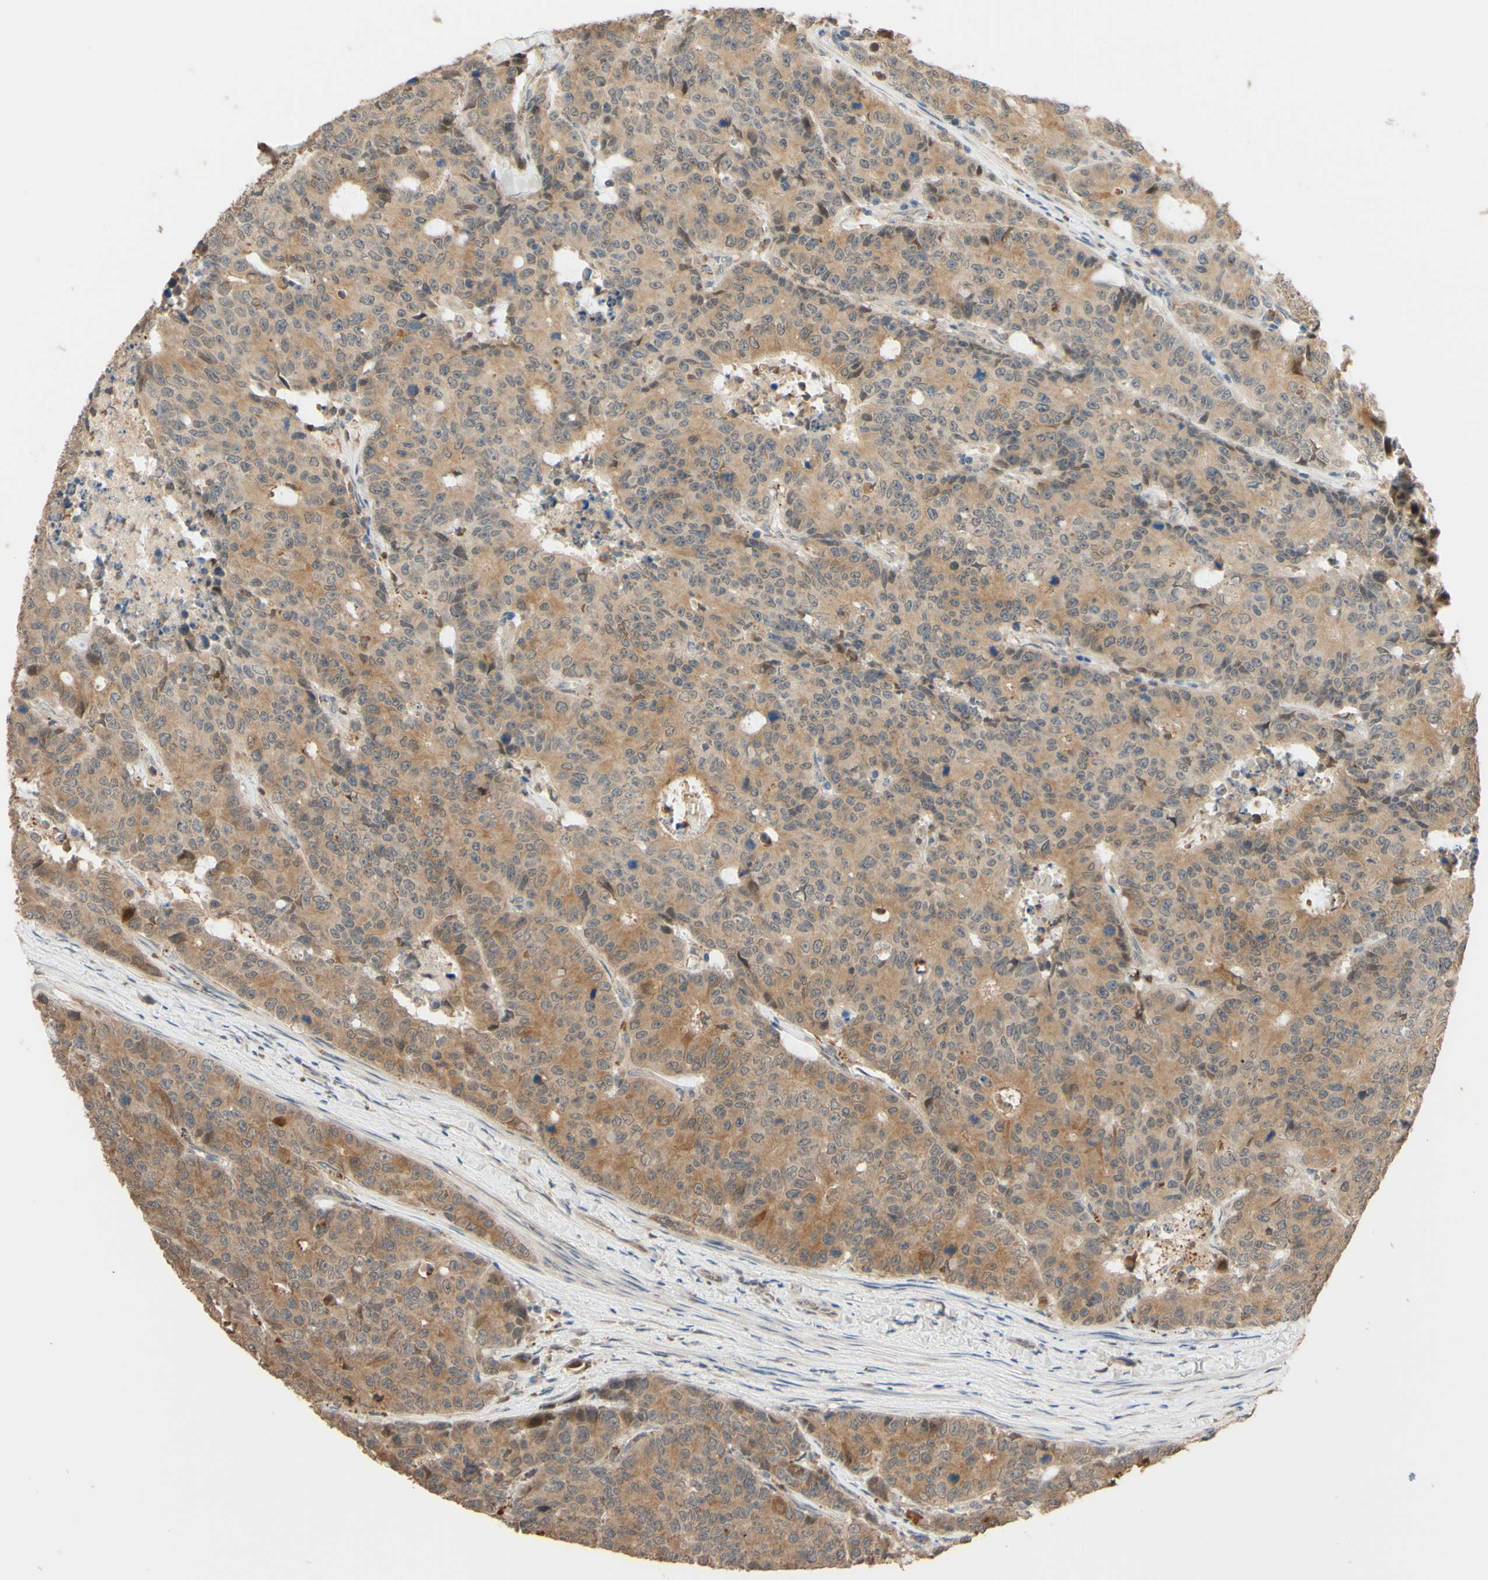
{"staining": {"intensity": "moderate", "quantity": ">75%", "location": "cytoplasmic/membranous"}, "tissue": "colorectal cancer", "cell_type": "Tumor cells", "image_type": "cancer", "snomed": [{"axis": "morphology", "description": "Adenocarcinoma, NOS"}, {"axis": "topography", "description": "Colon"}], "caption": "Immunohistochemical staining of colorectal cancer shows medium levels of moderate cytoplasmic/membranous protein staining in approximately >75% of tumor cells.", "gene": "SMIM19", "patient": {"sex": "female", "age": 86}}